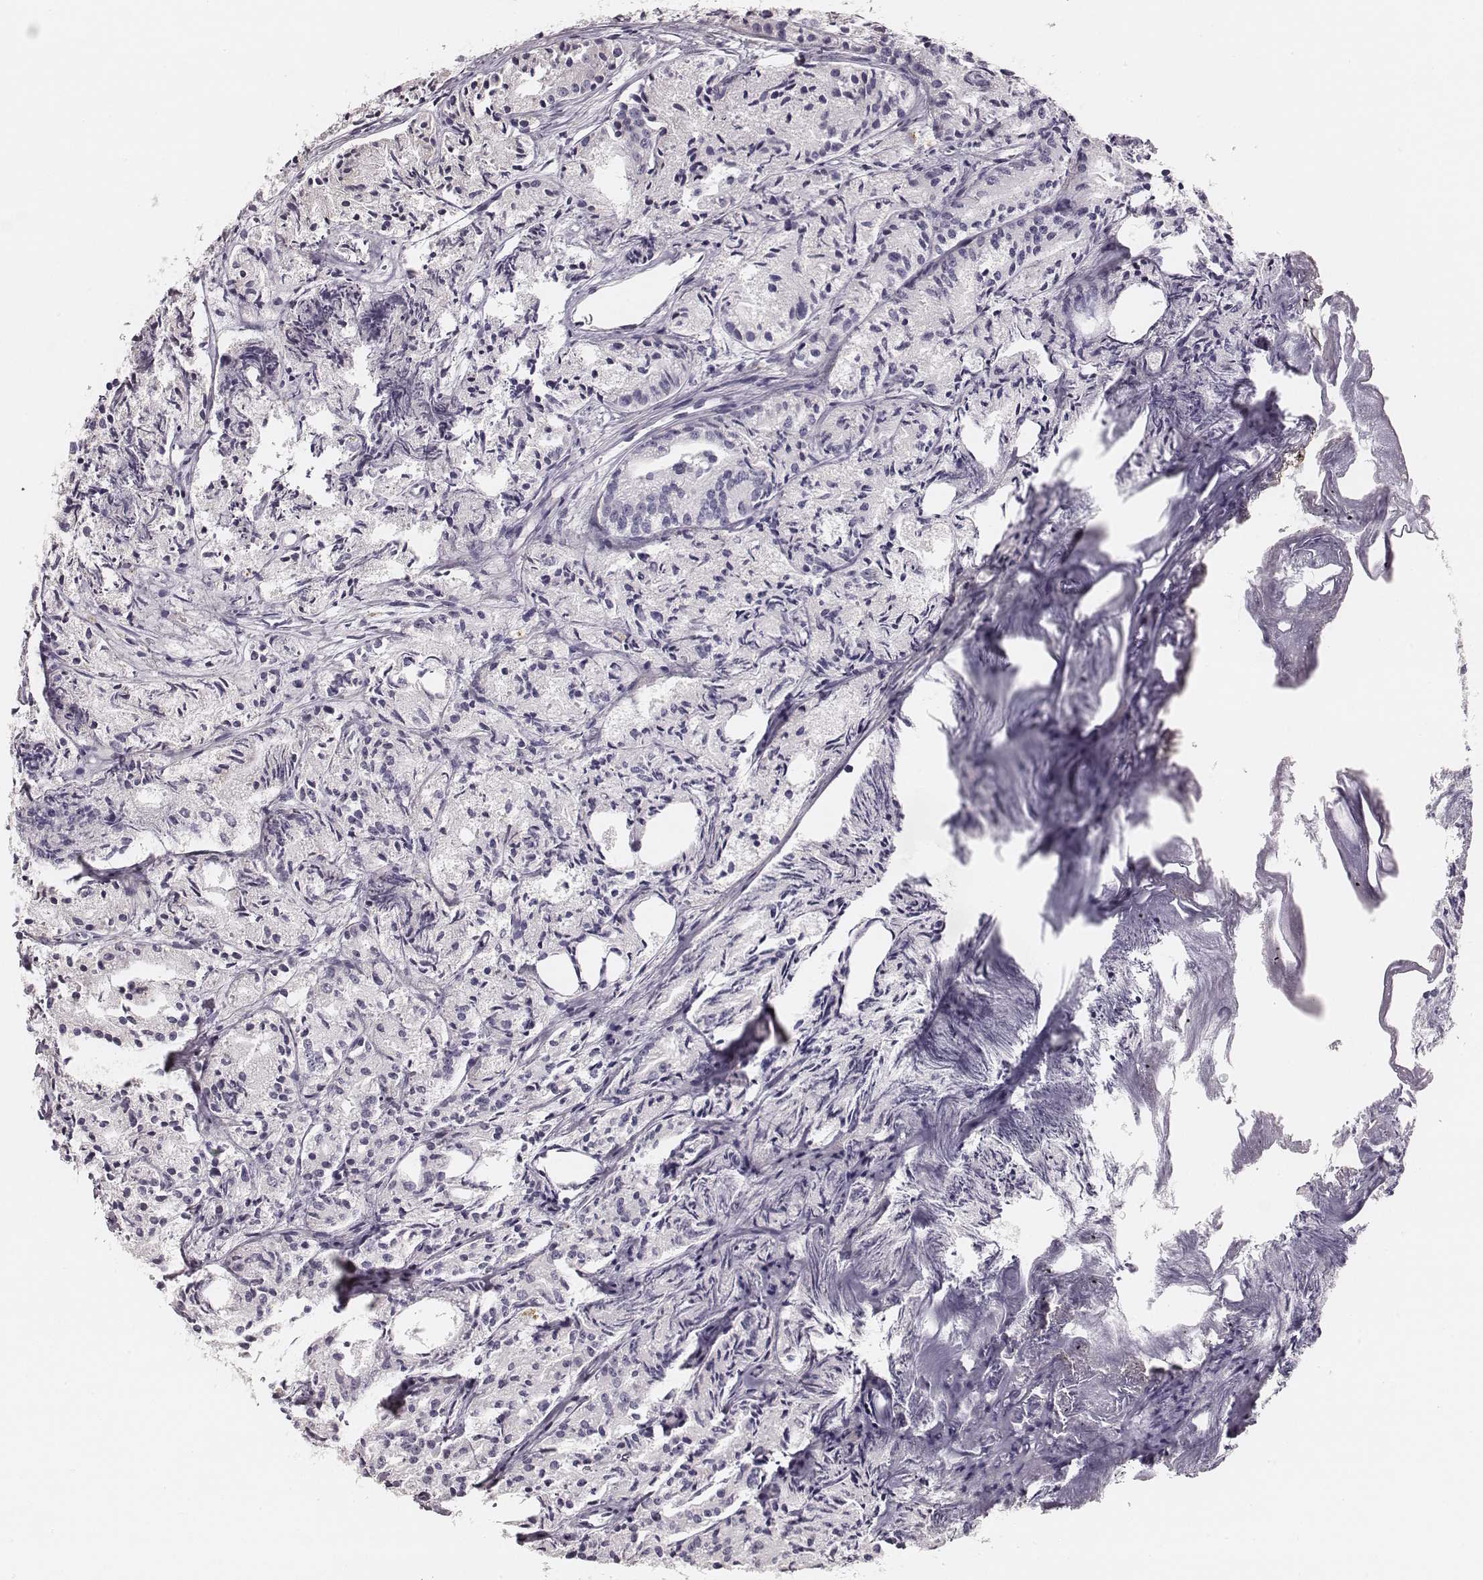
{"staining": {"intensity": "negative", "quantity": "none", "location": "none"}, "tissue": "prostate cancer", "cell_type": "Tumor cells", "image_type": "cancer", "snomed": [{"axis": "morphology", "description": "Adenocarcinoma, Medium grade"}, {"axis": "topography", "description": "Prostate"}], "caption": "DAB immunohistochemical staining of prostate medium-grade adenocarcinoma exhibits no significant positivity in tumor cells.", "gene": "UBL4B", "patient": {"sex": "male", "age": 74}}